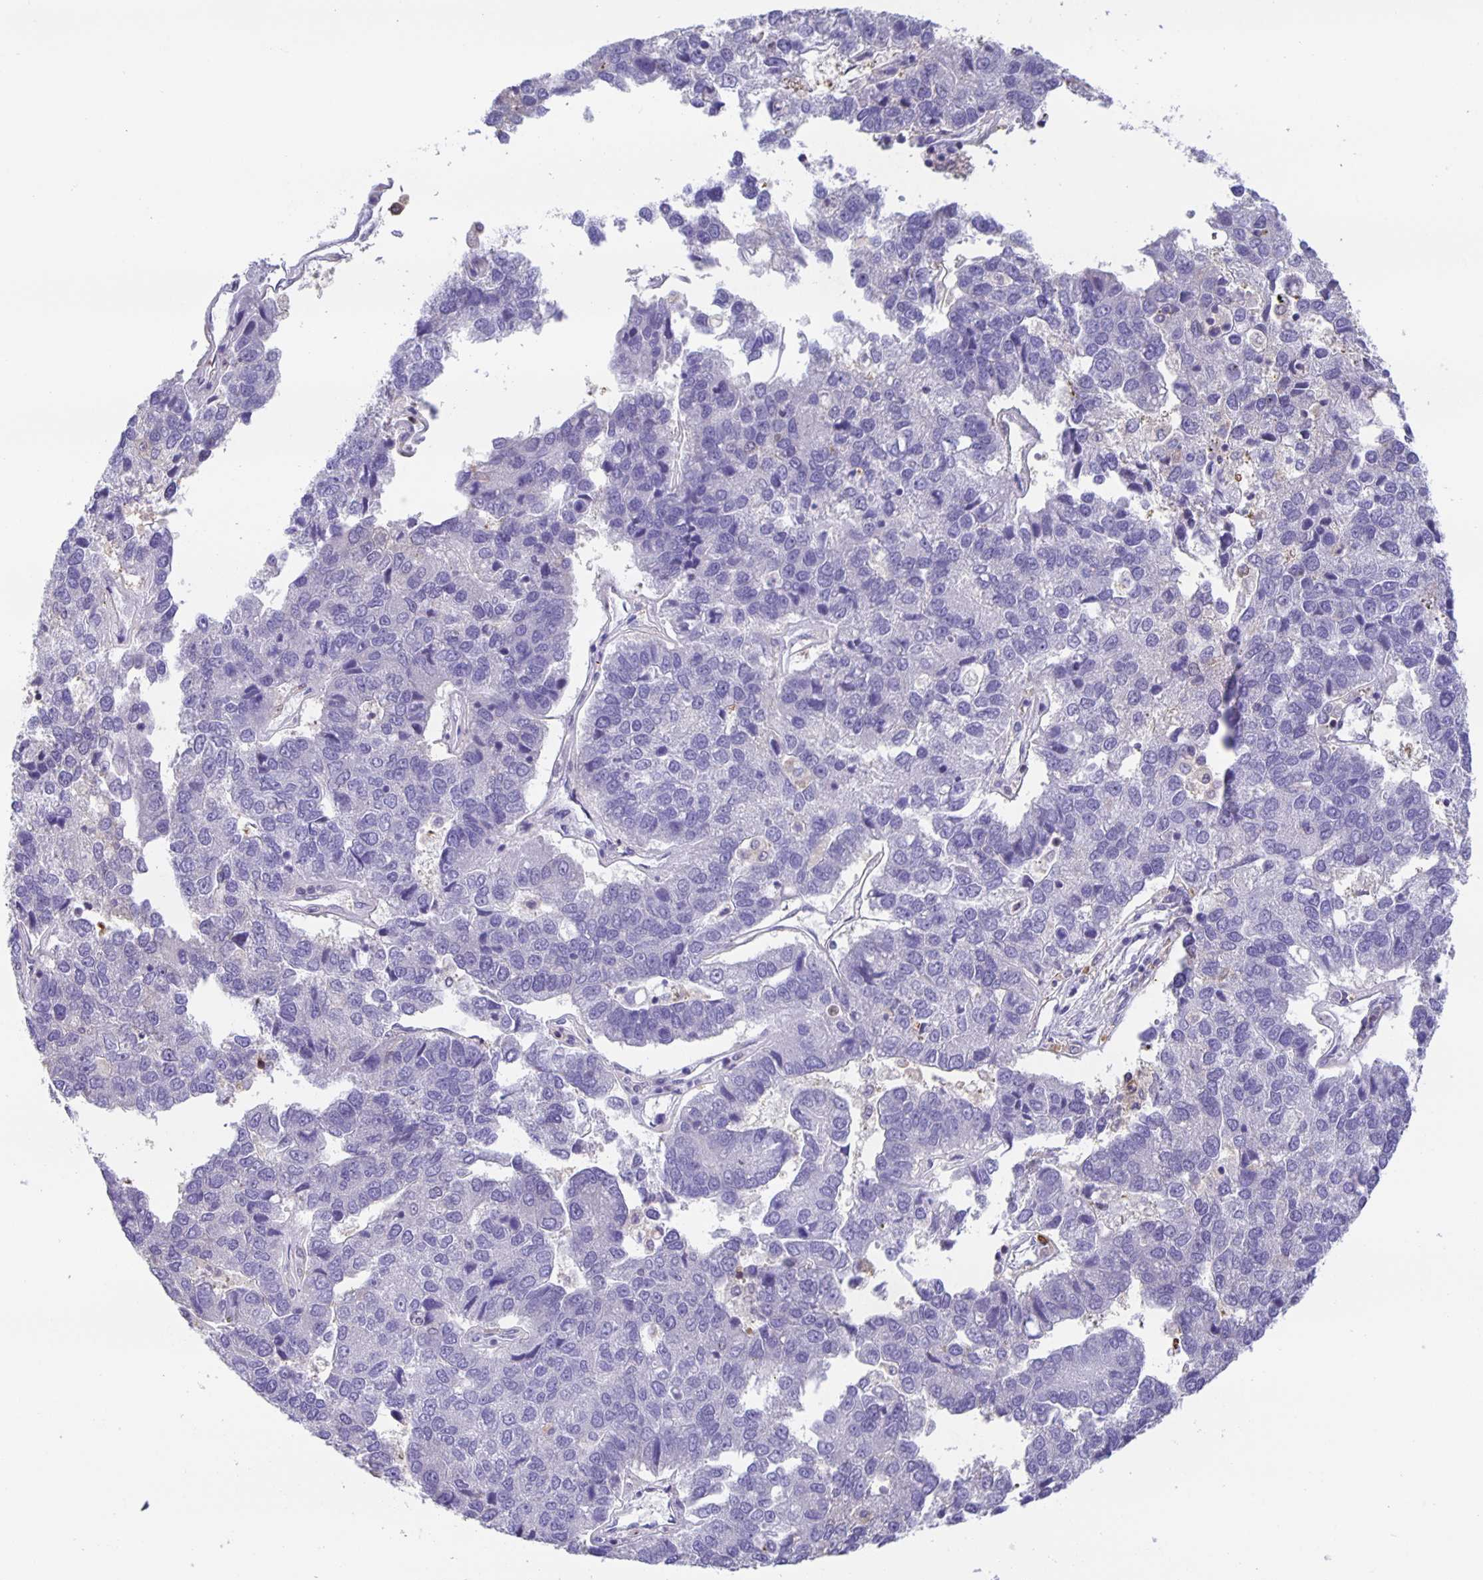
{"staining": {"intensity": "negative", "quantity": "none", "location": "none"}, "tissue": "pancreatic cancer", "cell_type": "Tumor cells", "image_type": "cancer", "snomed": [{"axis": "morphology", "description": "Adenocarcinoma, NOS"}, {"axis": "topography", "description": "Pancreas"}], "caption": "This is an immunohistochemistry micrograph of human pancreatic adenocarcinoma. There is no positivity in tumor cells.", "gene": "MARCHF6", "patient": {"sex": "female", "age": 61}}